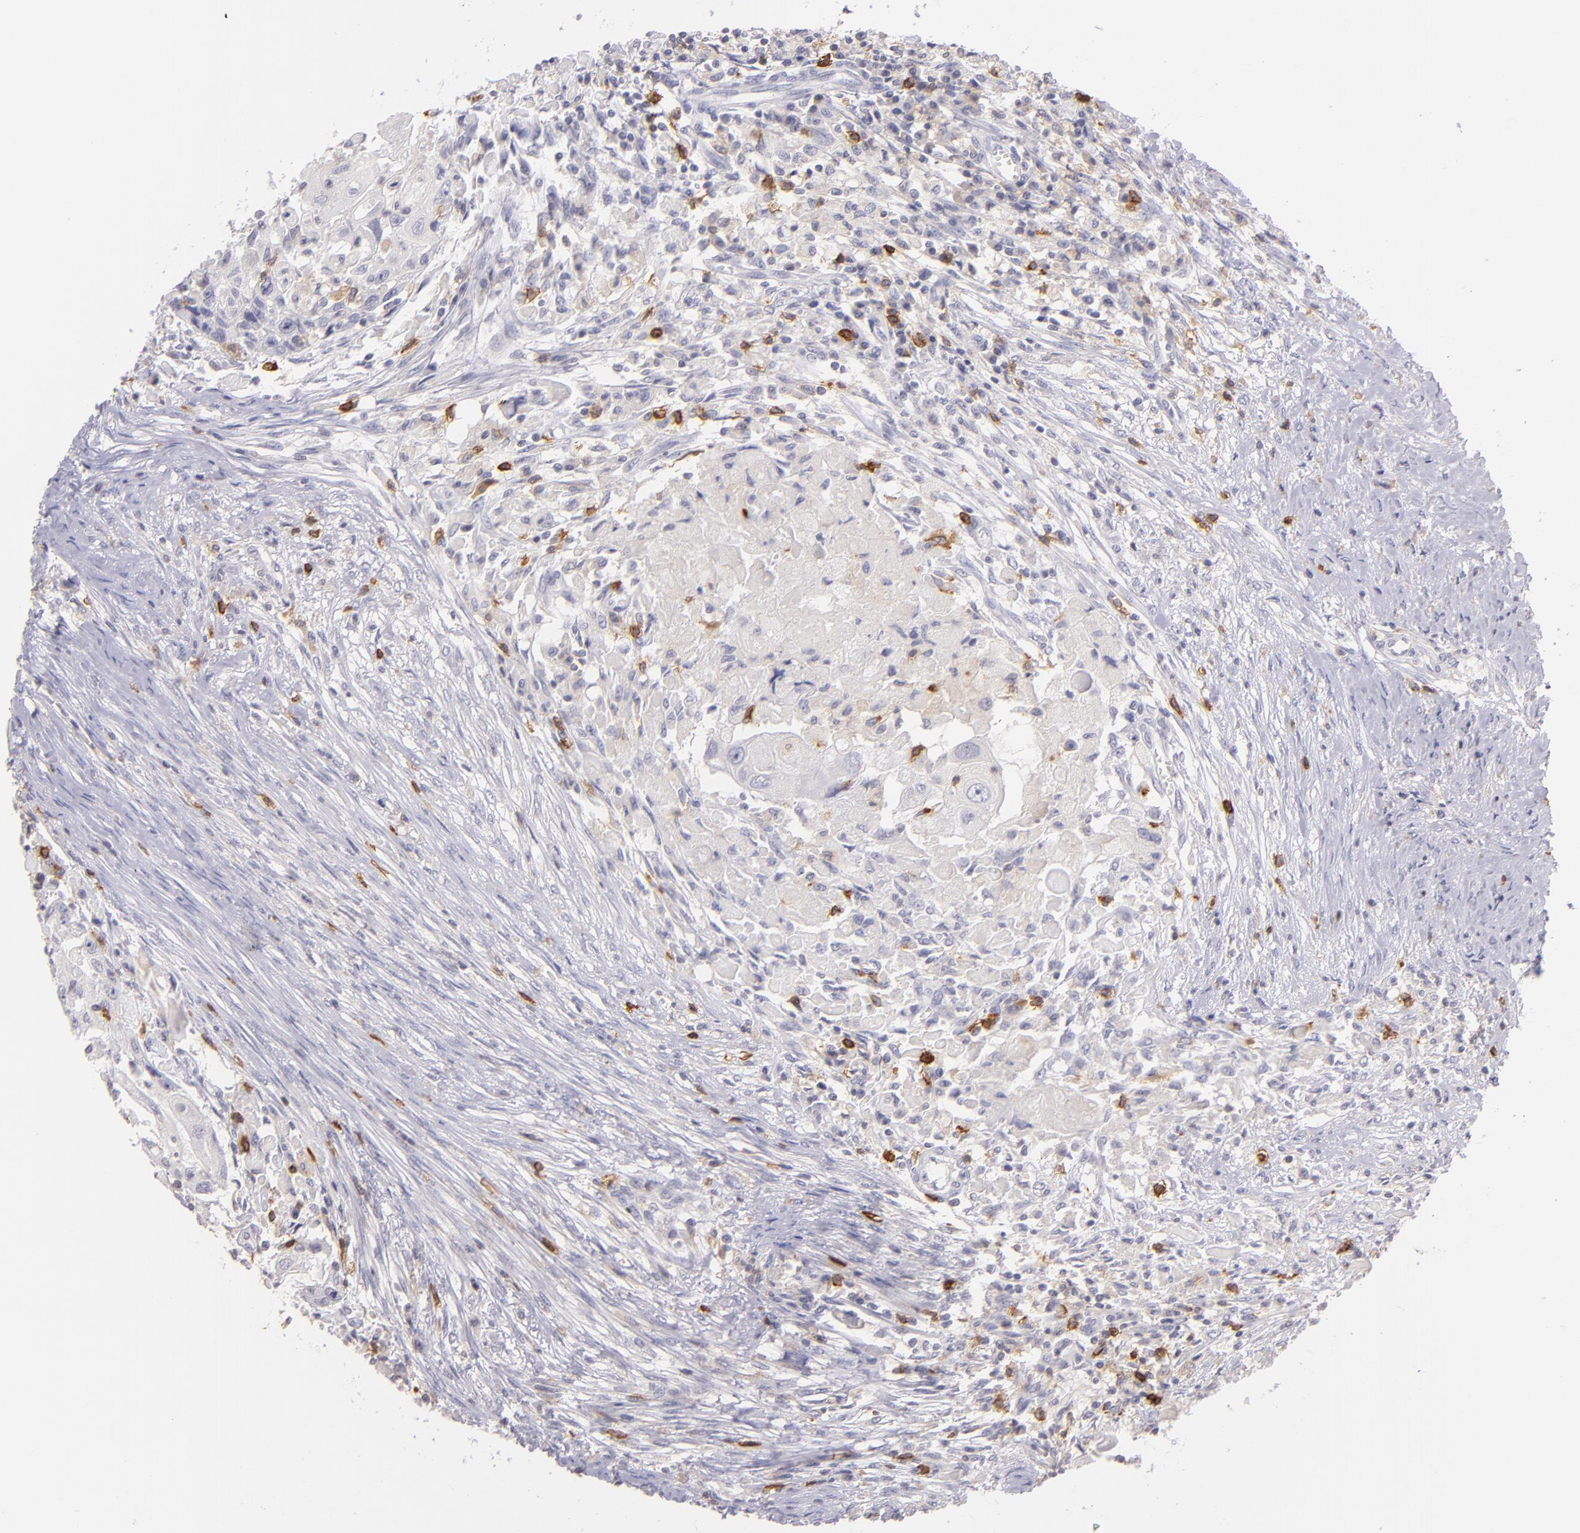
{"staining": {"intensity": "negative", "quantity": "none", "location": "none"}, "tissue": "head and neck cancer", "cell_type": "Tumor cells", "image_type": "cancer", "snomed": [{"axis": "morphology", "description": "Squamous cell carcinoma, NOS"}, {"axis": "topography", "description": "Head-Neck"}], "caption": "Protein analysis of head and neck cancer shows no significant positivity in tumor cells.", "gene": "IL2RA", "patient": {"sex": "male", "age": 64}}